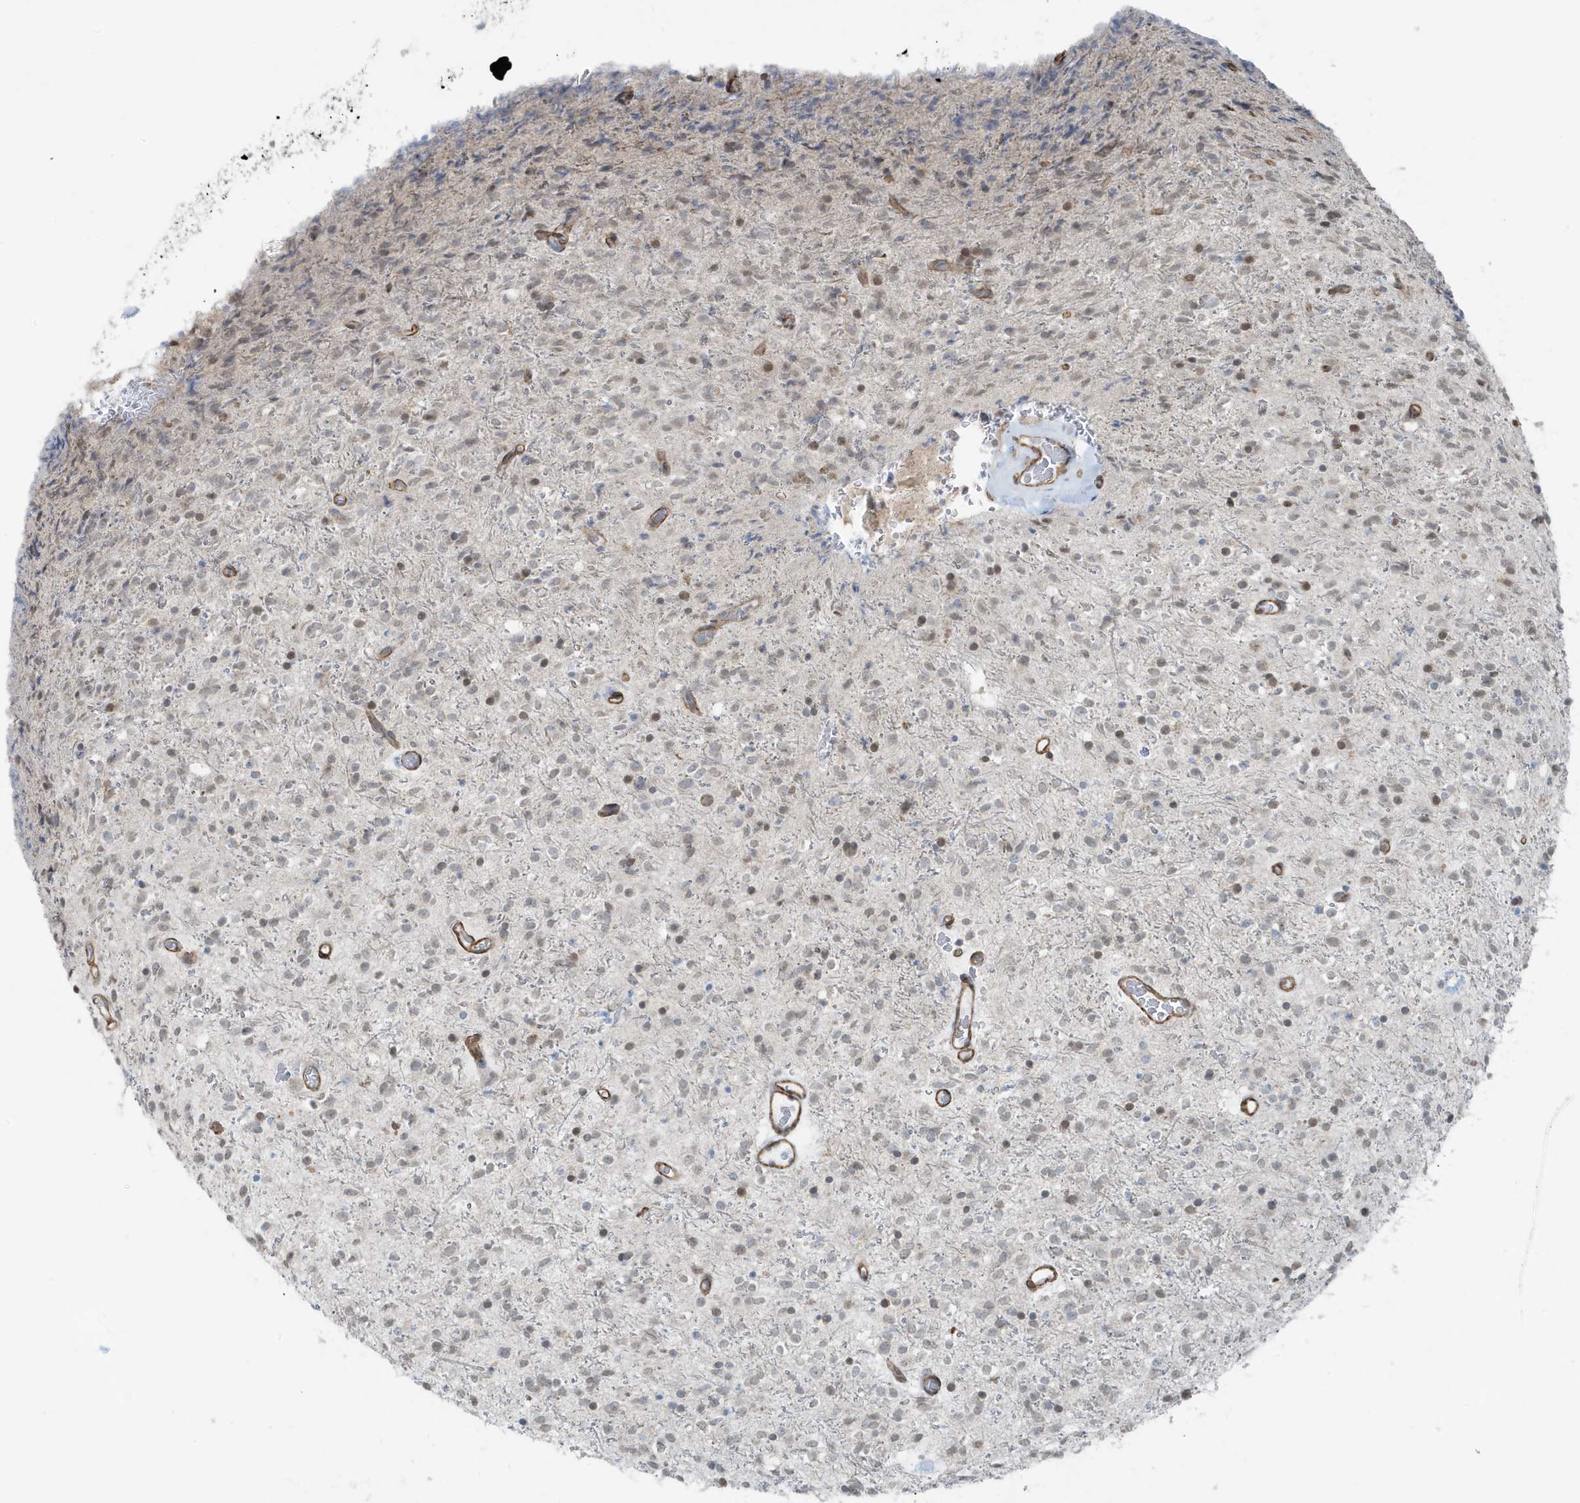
{"staining": {"intensity": "negative", "quantity": "none", "location": "none"}, "tissue": "glioma", "cell_type": "Tumor cells", "image_type": "cancer", "snomed": [{"axis": "morphology", "description": "Glioma, malignant, High grade"}, {"axis": "topography", "description": "Brain"}], "caption": "A high-resolution image shows immunohistochemistry staining of malignant glioma (high-grade), which demonstrates no significant expression in tumor cells.", "gene": "CHCHD4", "patient": {"sex": "male", "age": 34}}